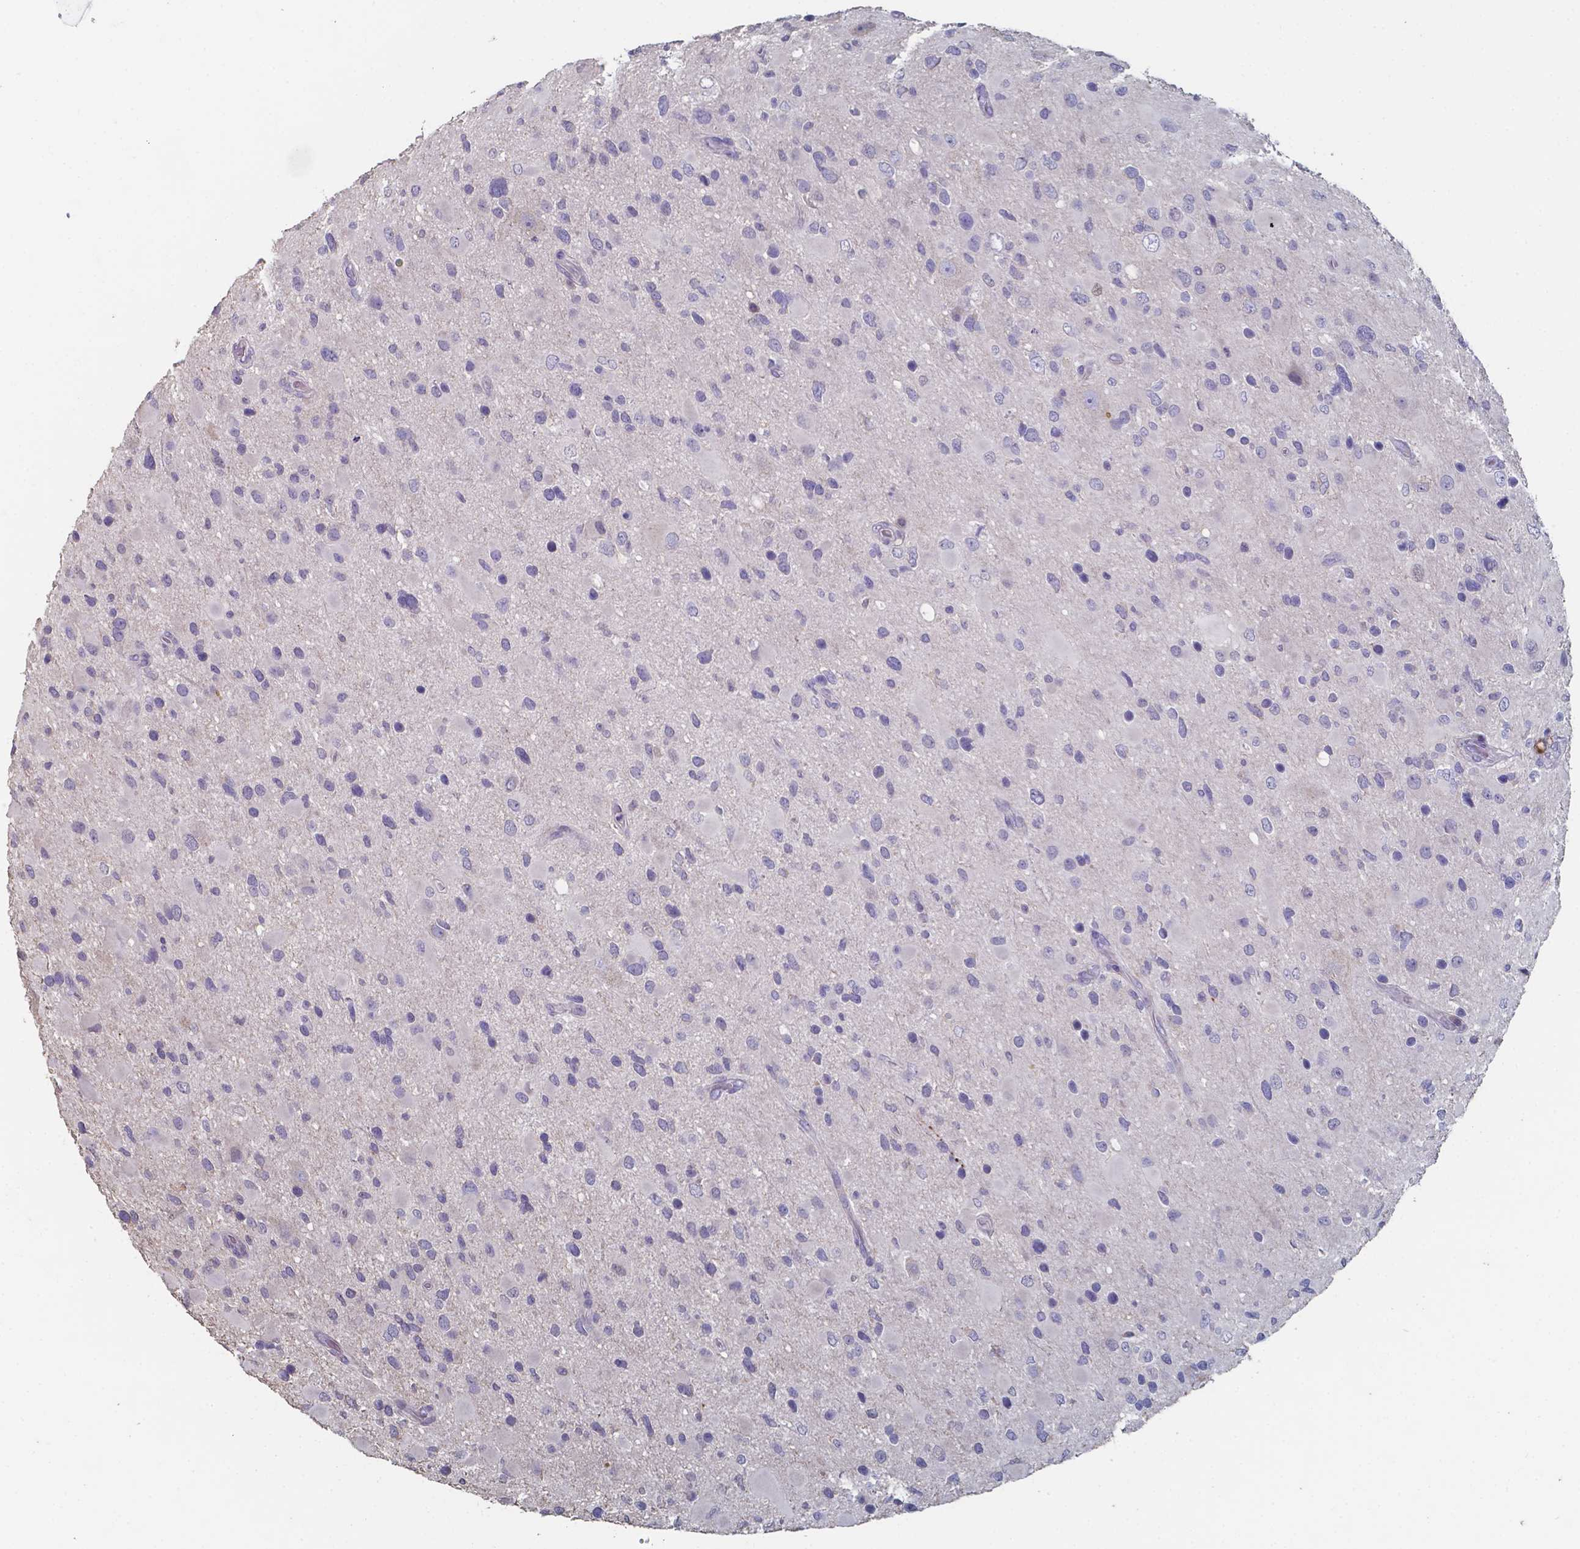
{"staining": {"intensity": "negative", "quantity": "none", "location": "none"}, "tissue": "glioma", "cell_type": "Tumor cells", "image_type": "cancer", "snomed": [{"axis": "morphology", "description": "Glioma, malignant, Low grade"}, {"axis": "topography", "description": "Brain"}], "caption": "A micrograph of glioma stained for a protein shows no brown staining in tumor cells. (Brightfield microscopy of DAB immunohistochemistry at high magnification).", "gene": "FOXJ1", "patient": {"sex": "female", "age": 32}}